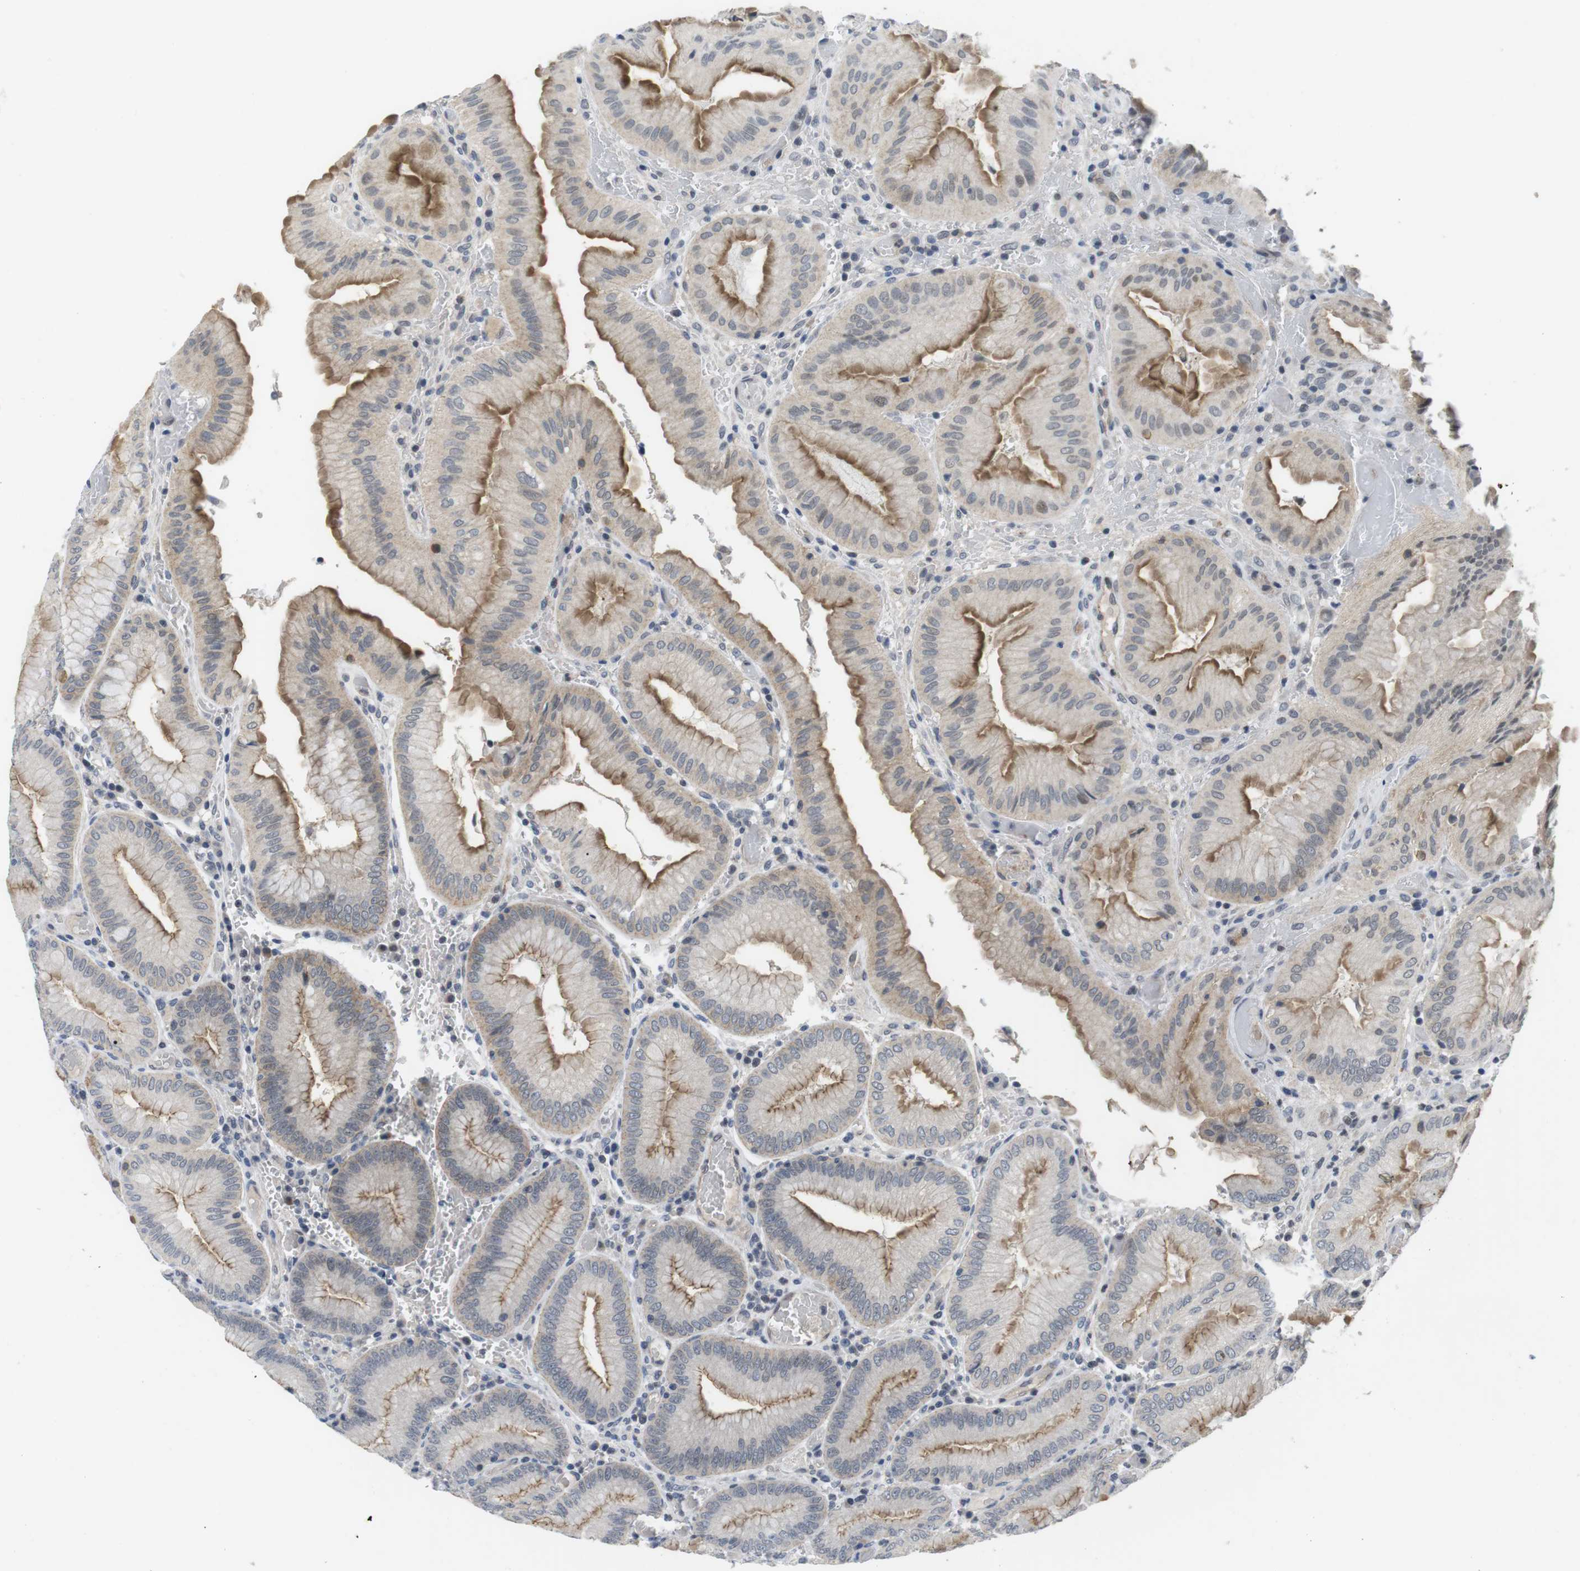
{"staining": {"intensity": "moderate", "quantity": "25%-75%", "location": "cytoplasmic/membranous"}, "tissue": "stomach", "cell_type": "Glandular cells", "image_type": "normal", "snomed": [{"axis": "morphology", "description": "Normal tissue, NOS"}, {"axis": "morphology", "description": "Carcinoid, malignant, NOS"}, {"axis": "topography", "description": "Stomach, upper"}], "caption": "Moderate cytoplasmic/membranous staining is identified in about 25%-75% of glandular cells in normal stomach.", "gene": "NECTIN1", "patient": {"sex": "male", "age": 39}}